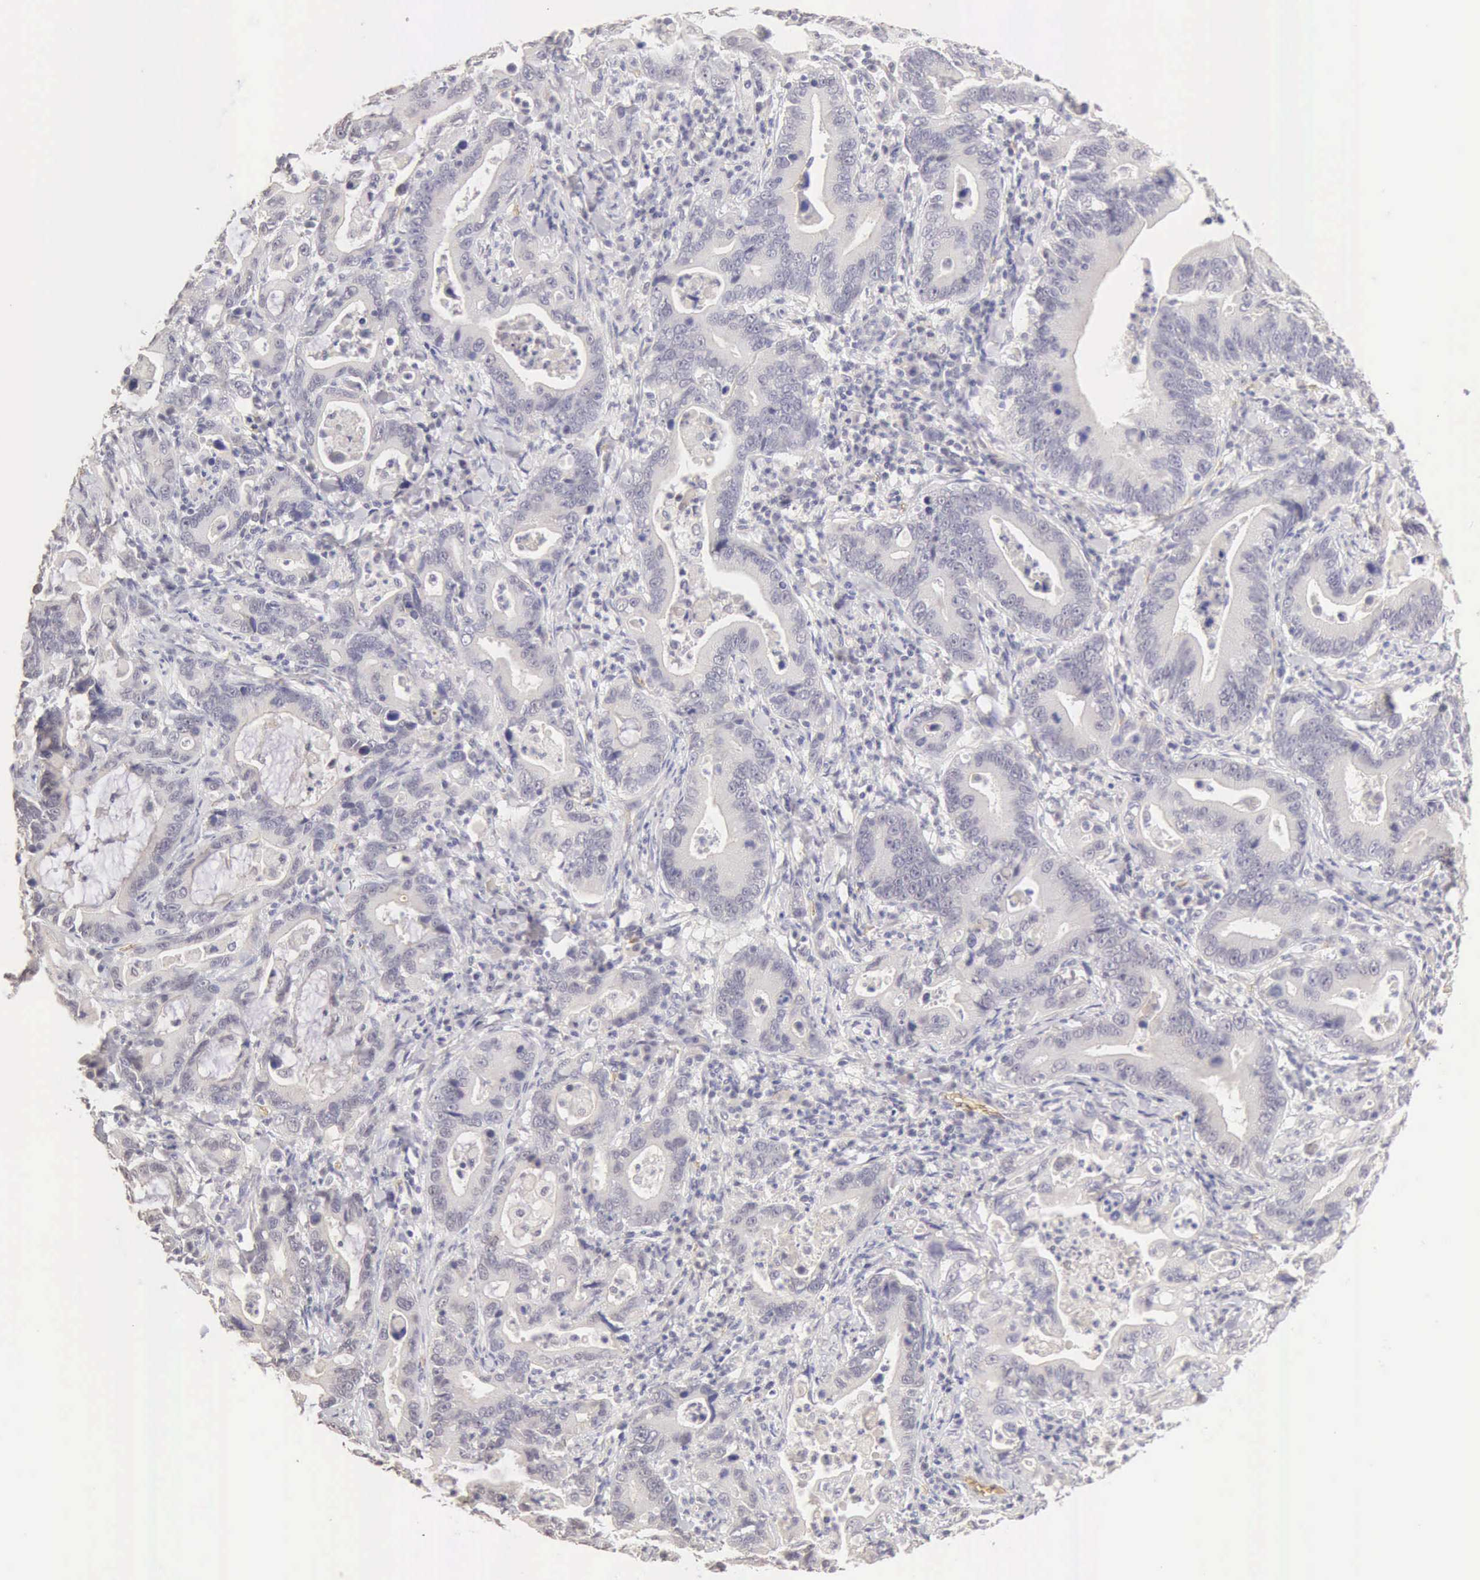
{"staining": {"intensity": "negative", "quantity": "none", "location": "none"}, "tissue": "stomach cancer", "cell_type": "Tumor cells", "image_type": "cancer", "snomed": [{"axis": "morphology", "description": "Adenocarcinoma, NOS"}, {"axis": "topography", "description": "Stomach, upper"}], "caption": "This histopathology image is of stomach cancer (adenocarcinoma) stained with immunohistochemistry to label a protein in brown with the nuclei are counter-stained blue. There is no positivity in tumor cells.", "gene": "CFI", "patient": {"sex": "male", "age": 63}}